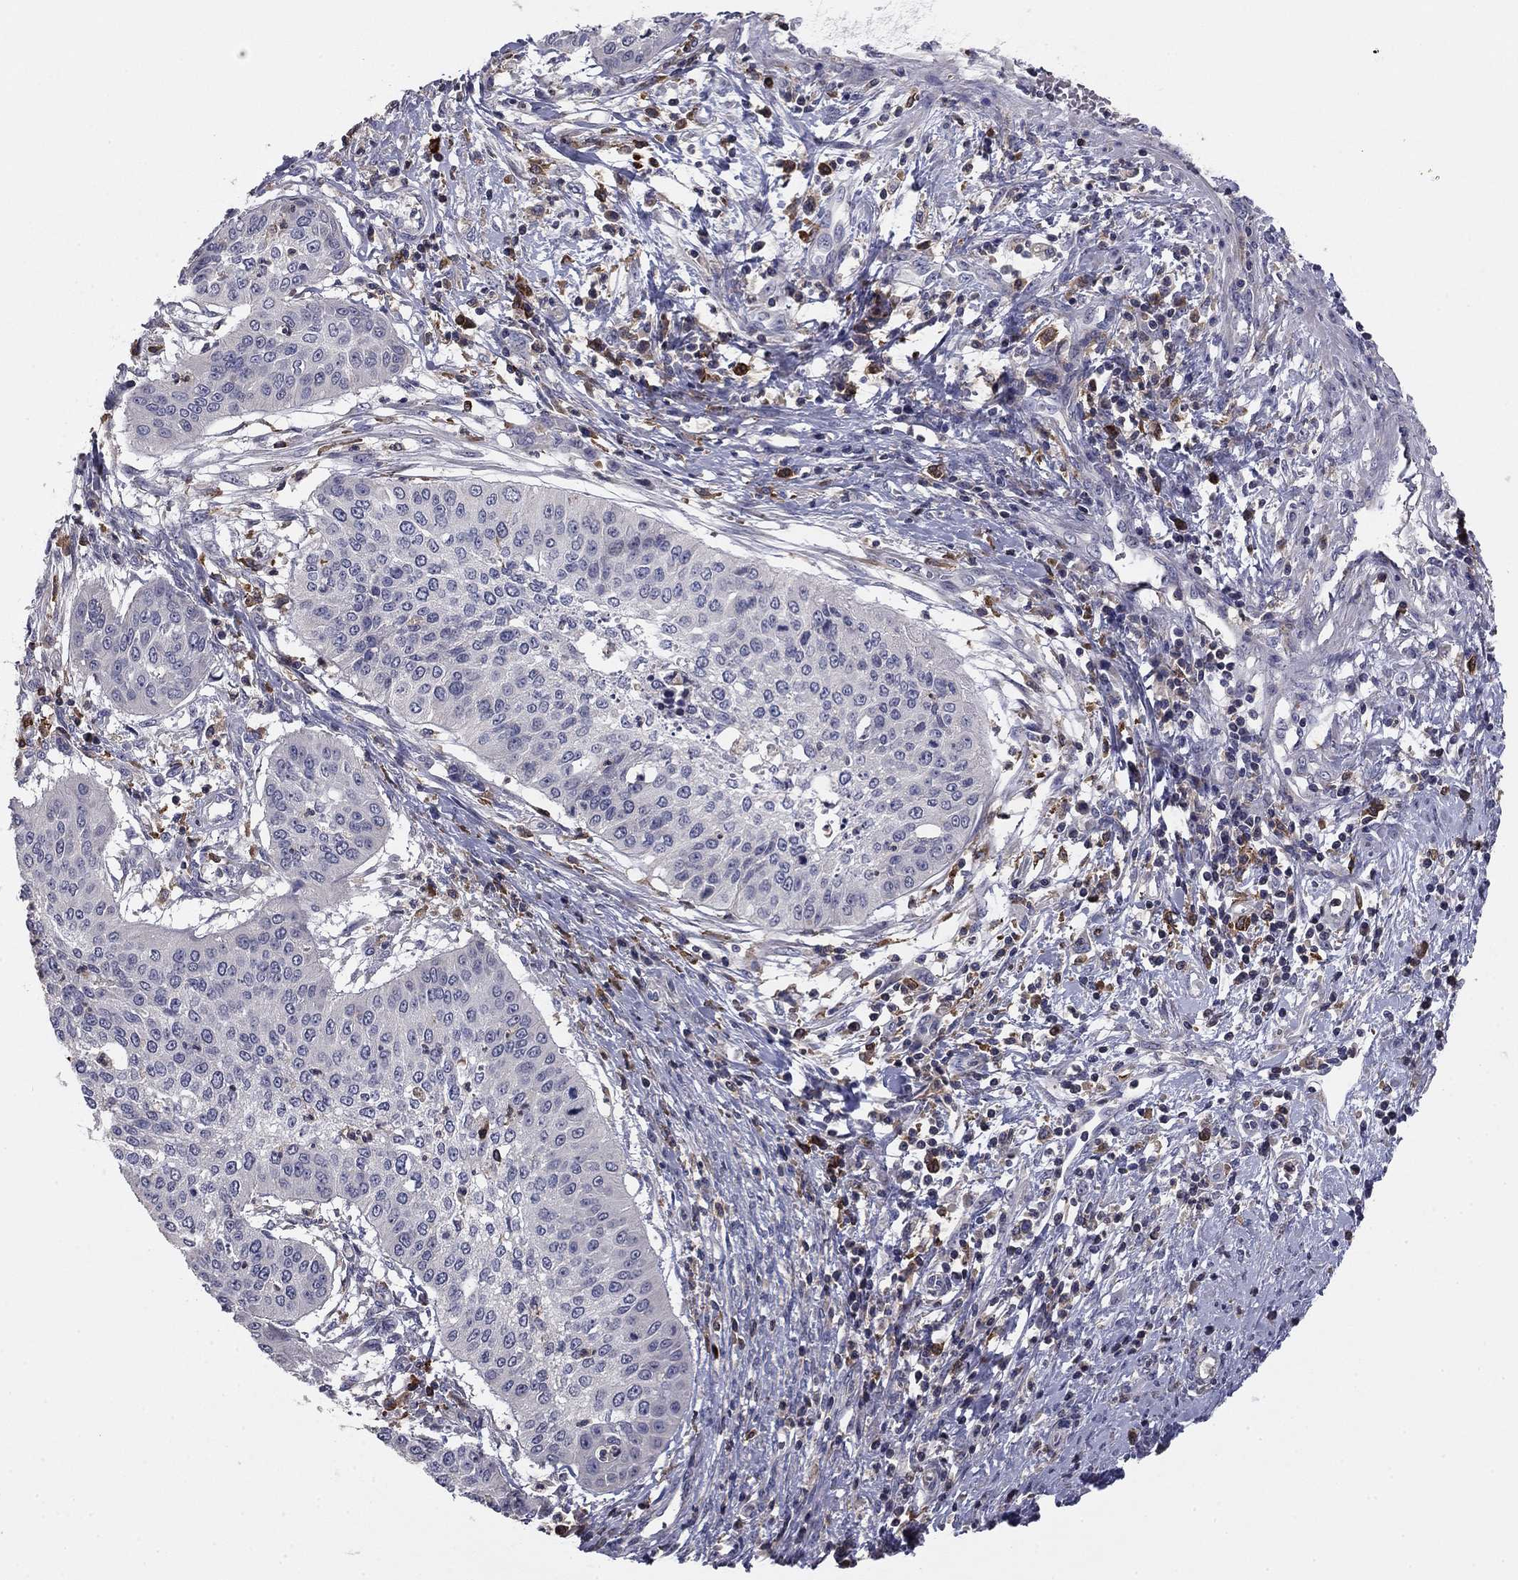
{"staining": {"intensity": "negative", "quantity": "none", "location": "none"}, "tissue": "cervical cancer", "cell_type": "Tumor cells", "image_type": "cancer", "snomed": [{"axis": "morphology", "description": "Normal tissue, NOS"}, {"axis": "morphology", "description": "Squamous cell carcinoma, NOS"}, {"axis": "topography", "description": "Cervix"}], "caption": "This photomicrograph is of squamous cell carcinoma (cervical) stained with immunohistochemistry (IHC) to label a protein in brown with the nuclei are counter-stained blue. There is no staining in tumor cells.", "gene": "PLCB2", "patient": {"sex": "female", "age": 39}}